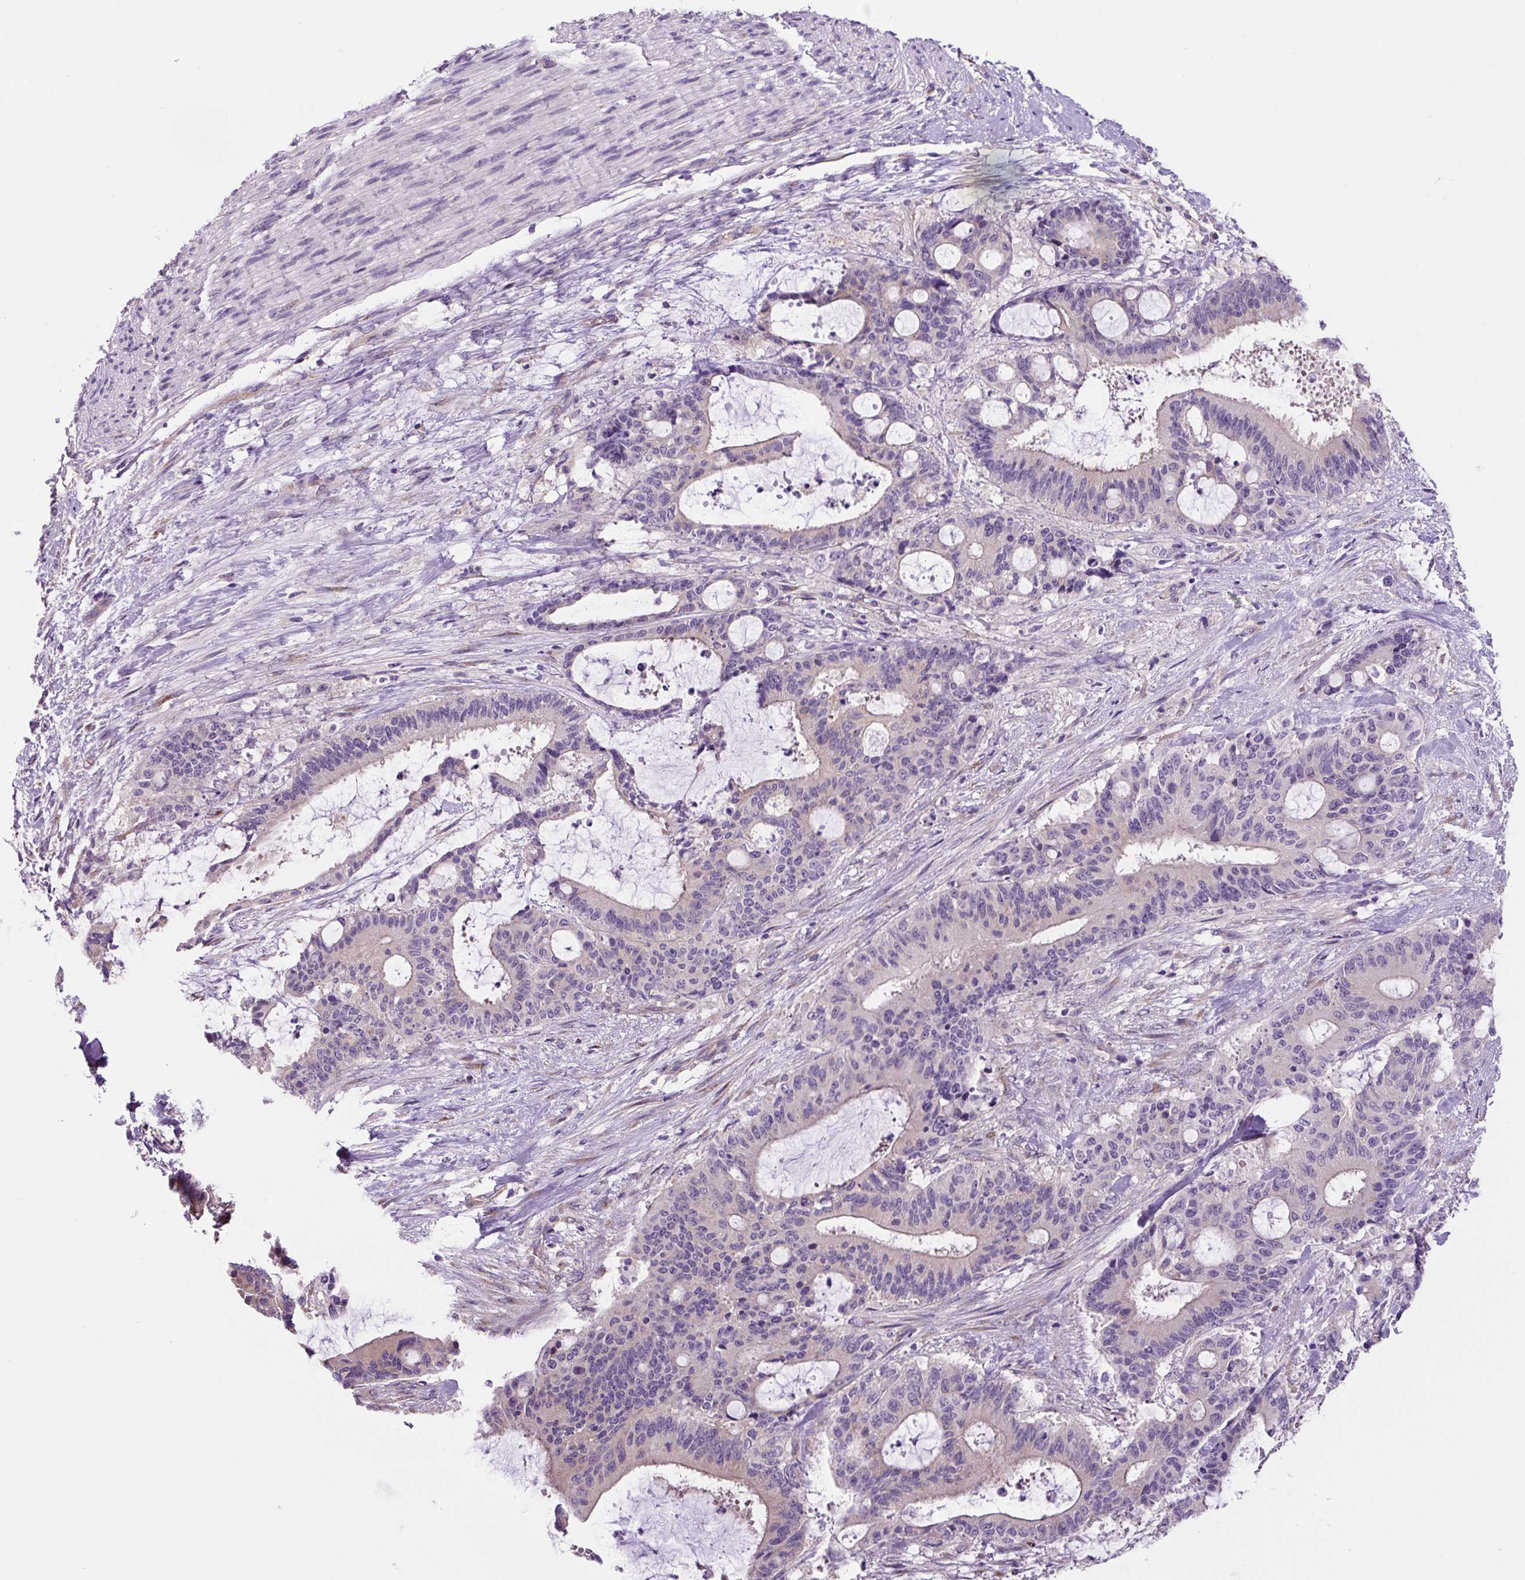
{"staining": {"intensity": "weak", "quantity": "<25%", "location": "cytoplasmic/membranous"}, "tissue": "liver cancer", "cell_type": "Tumor cells", "image_type": "cancer", "snomed": [{"axis": "morphology", "description": "Normal tissue, NOS"}, {"axis": "morphology", "description": "Cholangiocarcinoma"}, {"axis": "topography", "description": "Liver"}, {"axis": "topography", "description": "Peripheral nerve tissue"}], "caption": "The image displays no significant positivity in tumor cells of cholangiocarcinoma (liver). (DAB immunohistochemistry (IHC) with hematoxylin counter stain).", "gene": "GORASP1", "patient": {"sex": "female", "age": 73}}